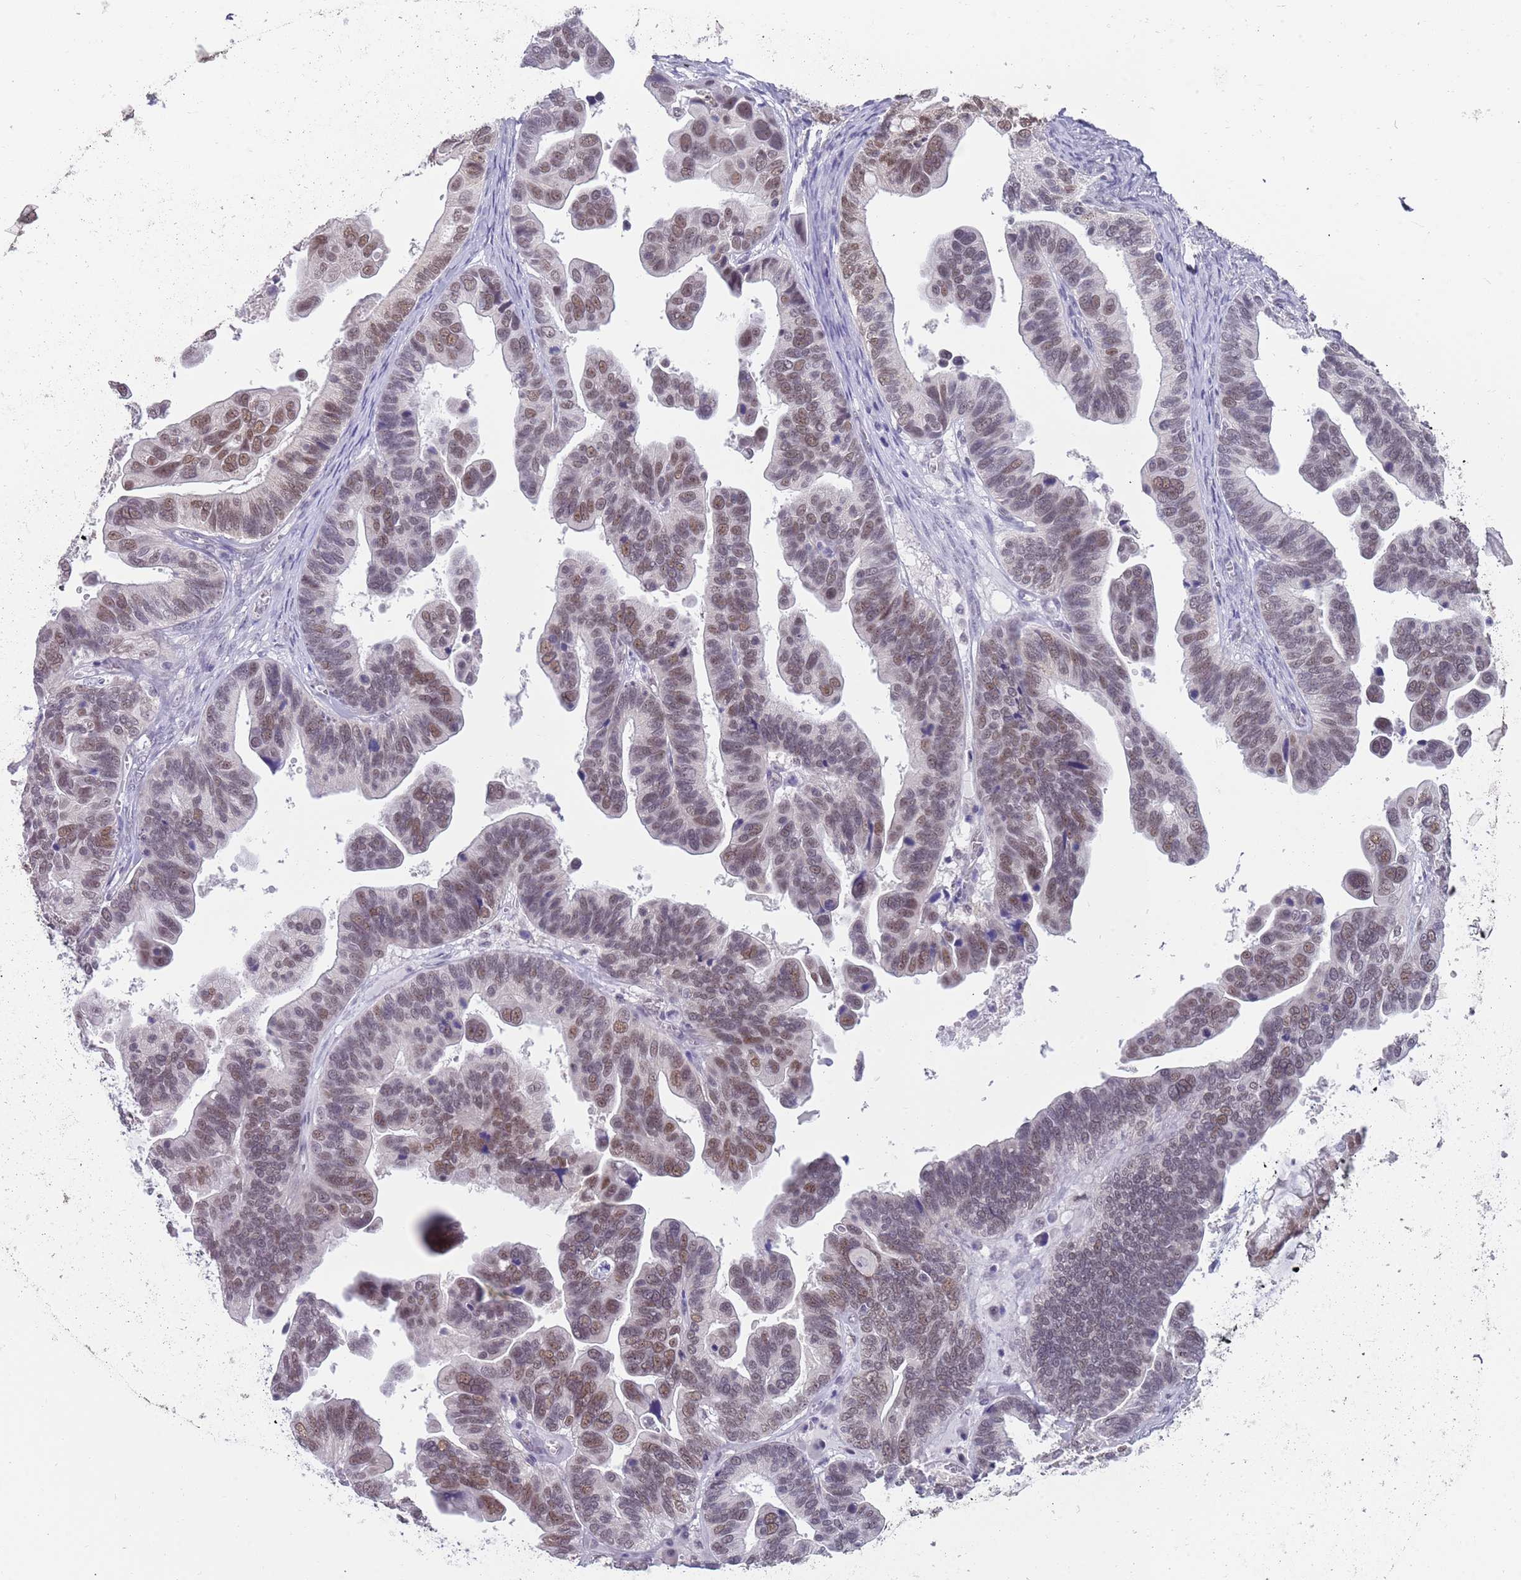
{"staining": {"intensity": "moderate", "quantity": "25%-75%", "location": "nuclear"}, "tissue": "ovarian cancer", "cell_type": "Tumor cells", "image_type": "cancer", "snomed": [{"axis": "morphology", "description": "Cystadenocarcinoma, serous, NOS"}, {"axis": "topography", "description": "Ovary"}], "caption": "Brown immunohistochemical staining in ovarian serous cystadenocarcinoma shows moderate nuclear positivity in about 25%-75% of tumor cells. (brown staining indicates protein expression, while blue staining denotes nuclei).", "gene": "SEPHS2", "patient": {"sex": "female", "age": 56}}